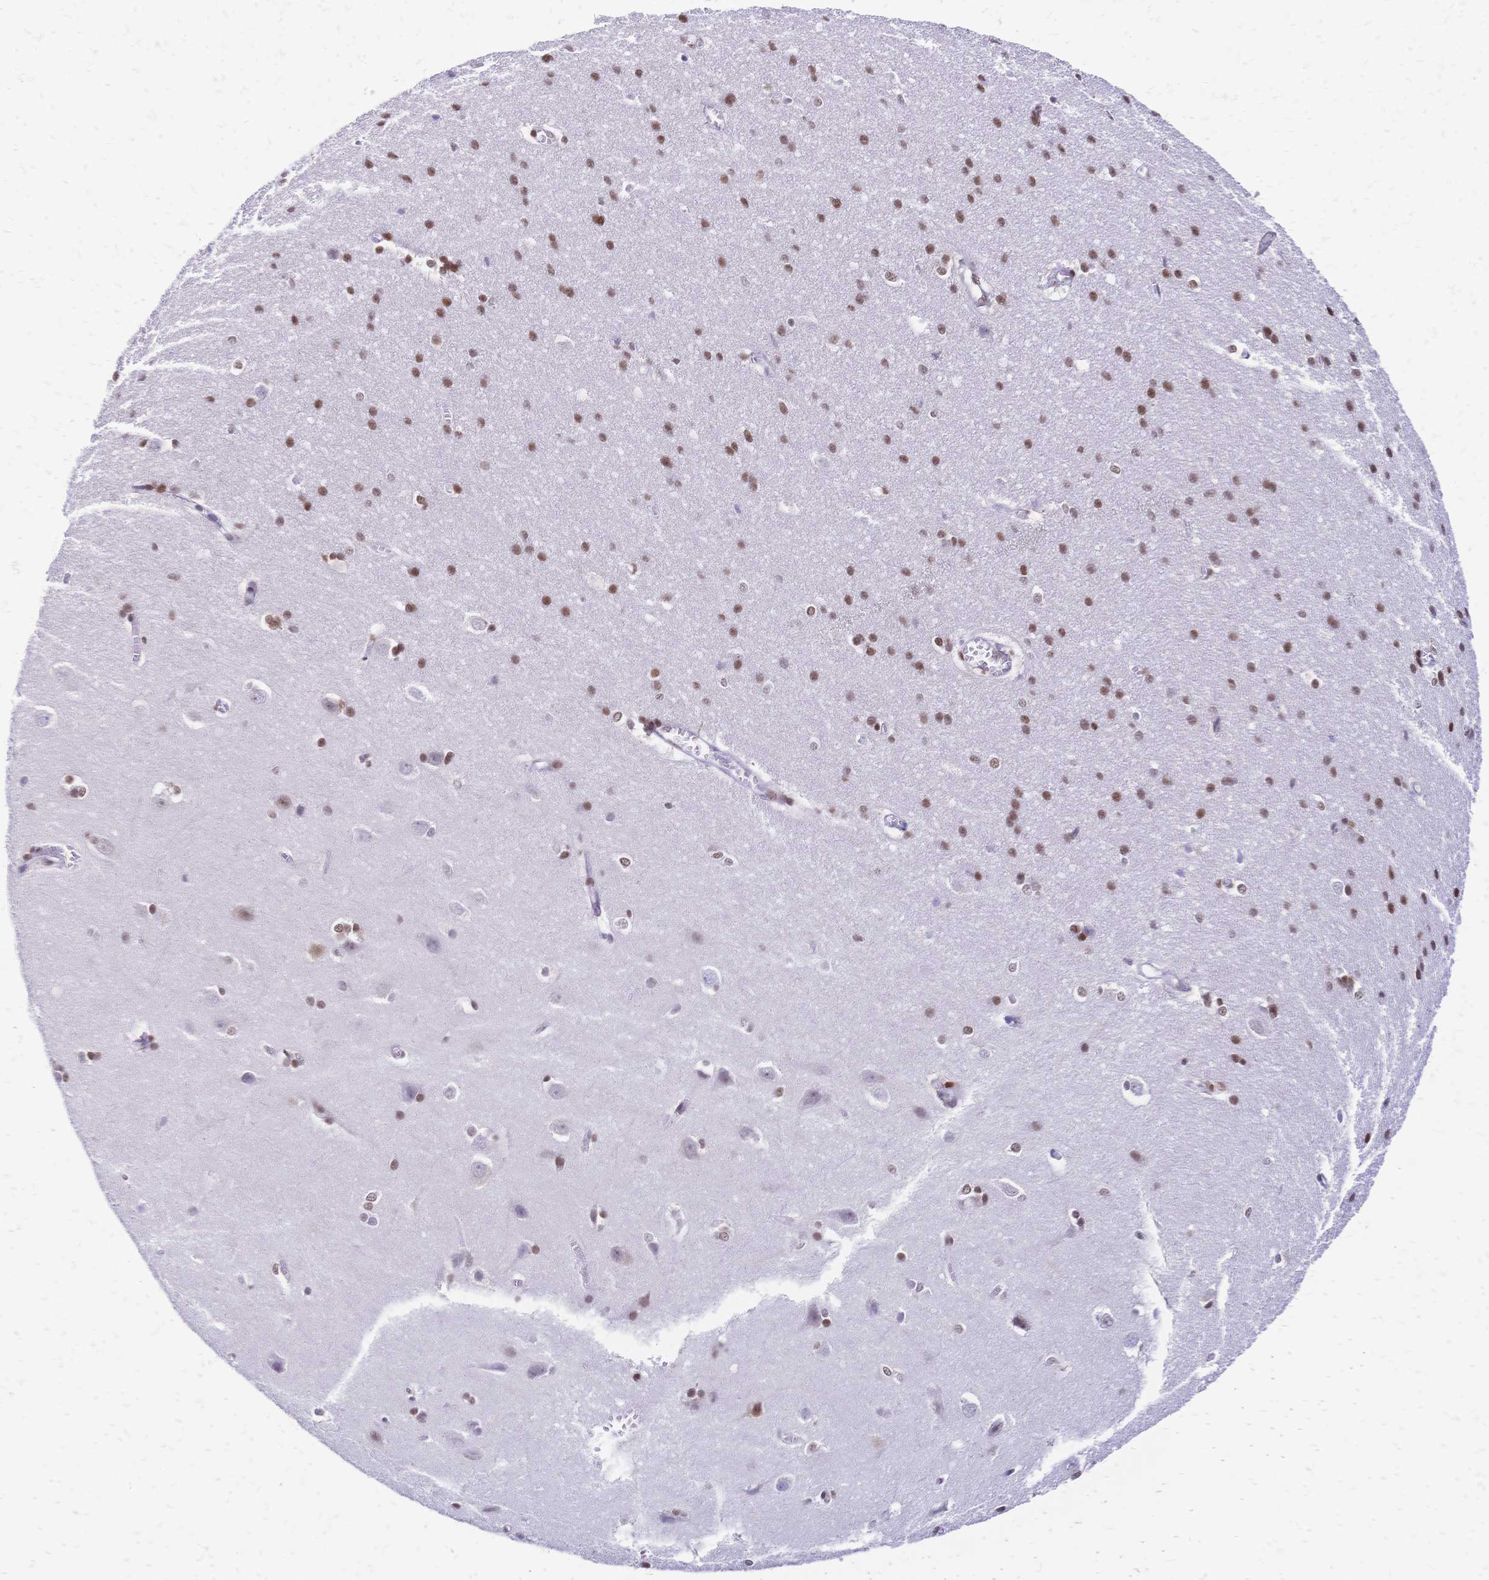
{"staining": {"intensity": "moderate", "quantity": "<25%", "location": "nuclear"}, "tissue": "cerebral cortex", "cell_type": "Endothelial cells", "image_type": "normal", "snomed": [{"axis": "morphology", "description": "Normal tissue, NOS"}, {"axis": "topography", "description": "Cerebral cortex"}], "caption": "Approximately <25% of endothelial cells in unremarkable cerebral cortex demonstrate moderate nuclear protein staining as visualized by brown immunohistochemical staining.", "gene": "NFIC", "patient": {"sex": "male", "age": 37}}